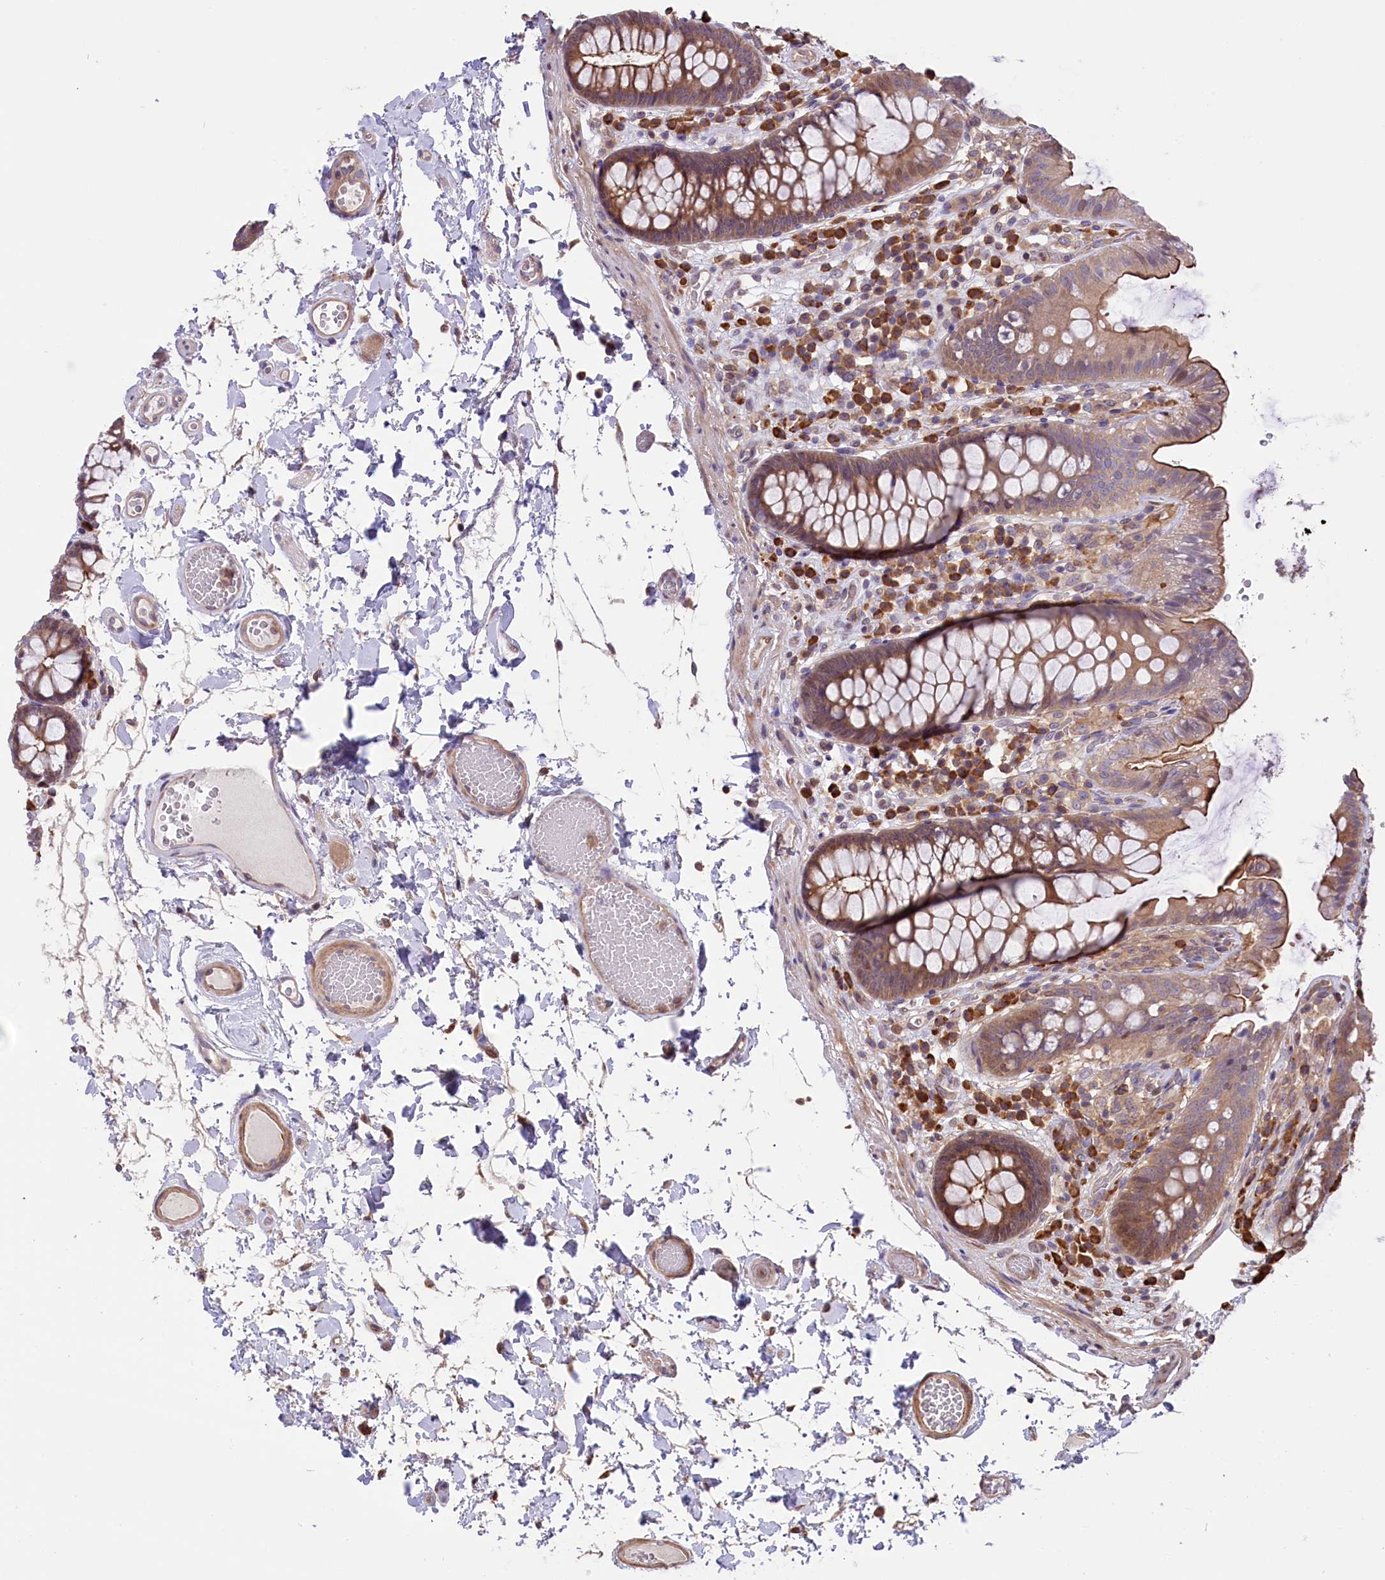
{"staining": {"intensity": "weak", "quantity": "25%-75%", "location": "cytoplasmic/membranous"}, "tissue": "colon", "cell_type": "Endothelial cells", "image_type": "normal", "snomed": [{"axis": "morphology", "description": "Normal tissue, NOS"}, {"axis": "topography", "description": "Colon"}], "caption": "Protein expression by IHC reveals weak cytoplasmic/membranous positivity in approximately 25%-75% of endothelial cells in benign colon.", "gene": "RIC8A", "patient": {"sex": "male", "age": 84}}